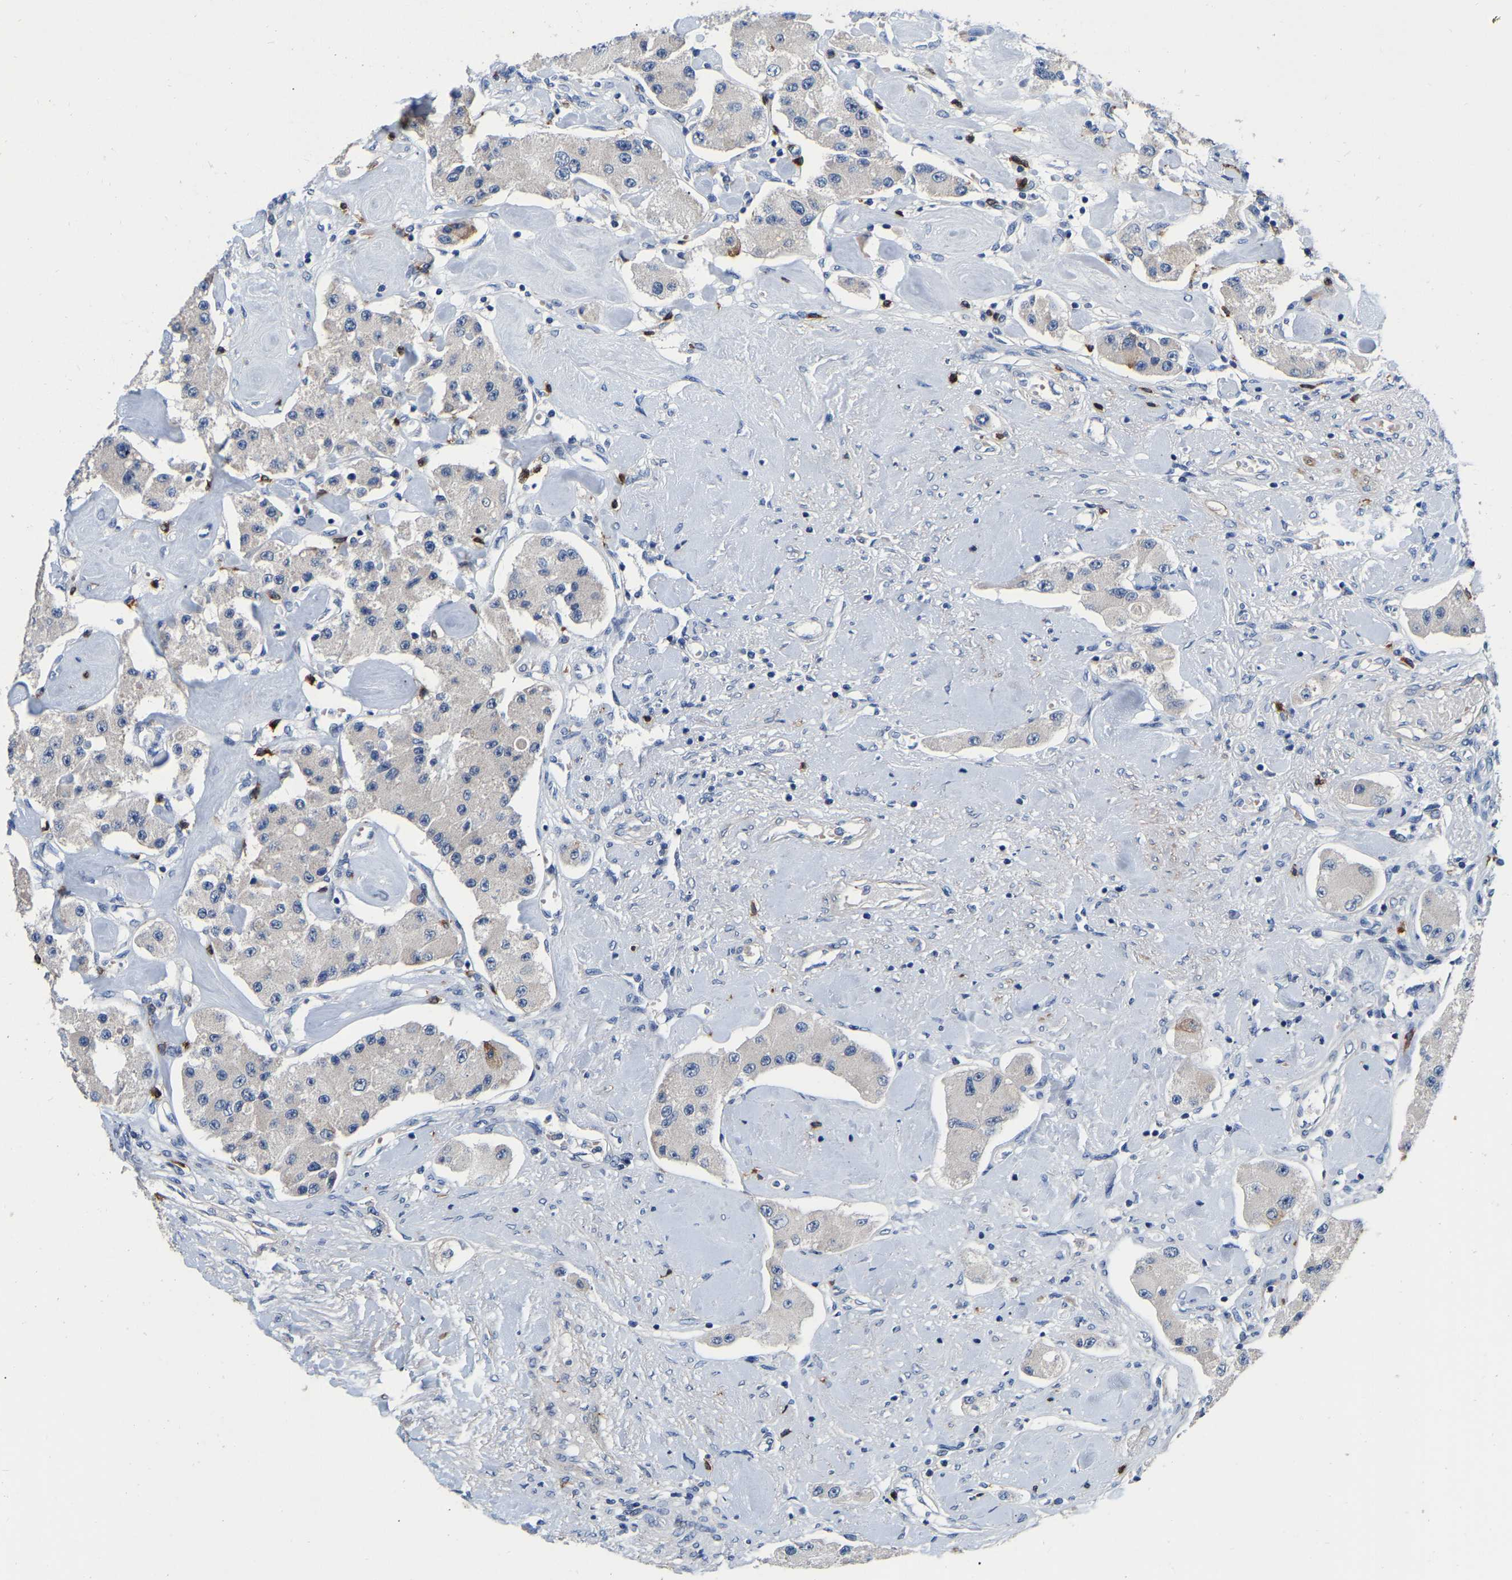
{"staining": {"intensity": "negative", "quantity": "none", "location": "none"}, "tissue": "carcinoid", "cell_type": "Tumor cells", "image_type": "cancer", "snomed": [{"axis": "morphology", "description": "Carcinoid, malignant, NOS"}, {"axis": "topography", "description": "Pancreas"}], "caption": "Immunohistochemical staining of human carcinoid (malignant) shows no significant positivity in tumor cells. (DAB (3,3'-diaminobenzidine) IHC, high magnification).", "gene": "RAB27B", "patient": {"sex": "male", "age": 41}}